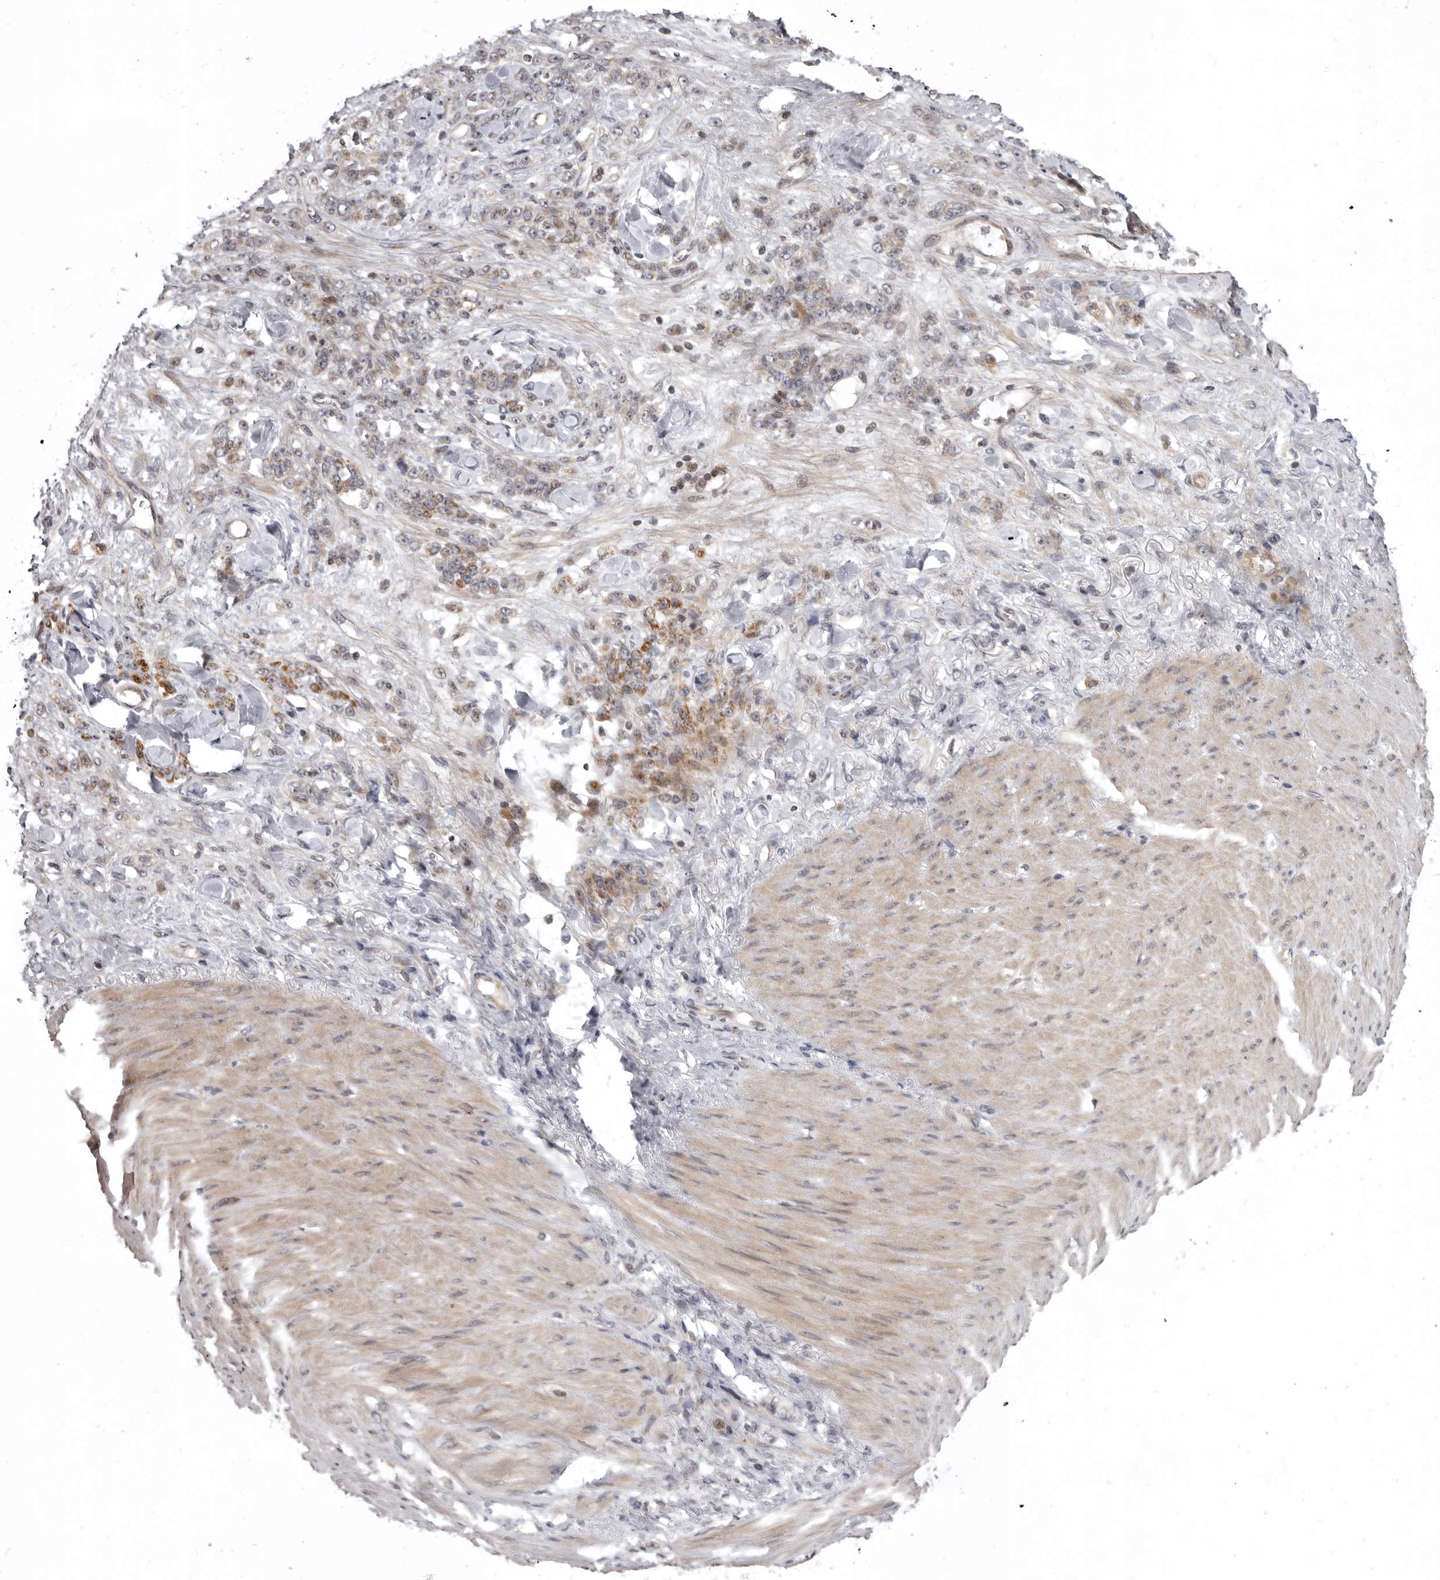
{"staining": {"intensity": "moderate", "quantity": "25%-75%", "location": "cytoplasmic/membranous"}, "tissue": "stomach cancer", "cell_type": "Tumor cells", "image_type": "cancer", "snomed": [{"axis": "morphology", "description": "Normal tissue, NOS"}, {"axis": "morphology", "description": "Adenocarcinoma, NOS"}, {"axis": "topography", "description": "Stomach"}], "caption": "A histopathology image of stomach cancer (adenocarcinoma) stained for a protein demonstrates moderate cytoplasmic/membranous brown staining in tumor cells.", "gene": "AZIN1", "patient": {"sex": "male", "age": 82}}